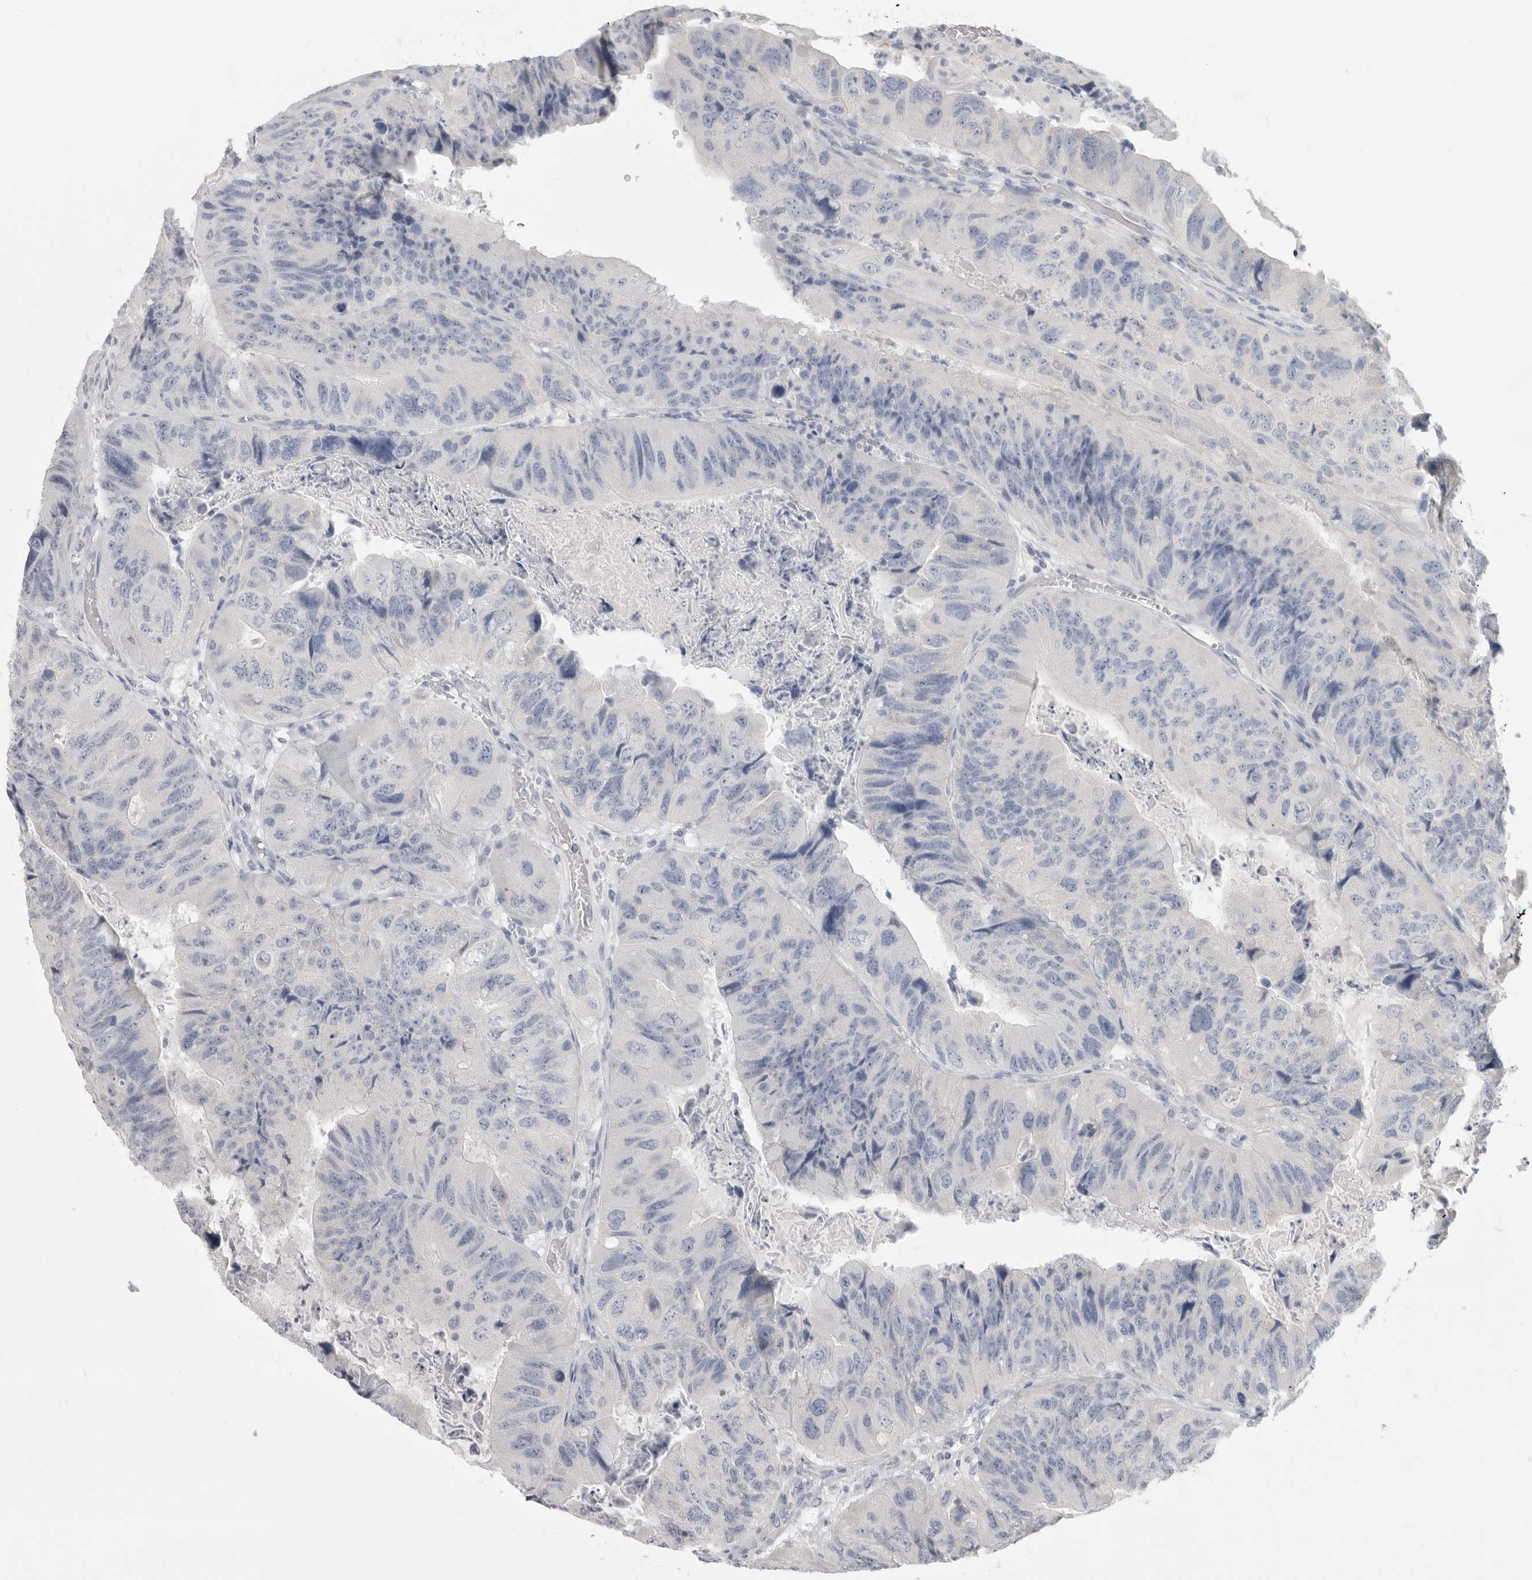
{"staining": {"intensity": "negative", "quantity": "none", "location": "none"}, "tissue": "colorectal cancer", "cell_type": "Tumor cells", "image_type": "cancer", "snomed": [{"axis": "morphology", "description": "Adenocarcinoma, NOS"}, {"axis": "topography", "description": "Rectum"}], "caption": "Micrograph shows no protein expression in tumor cells of colorectal adenocarcinoma tissue.", "gene": "XIRP1", "patient": {"sex": "male", "age": 63}}